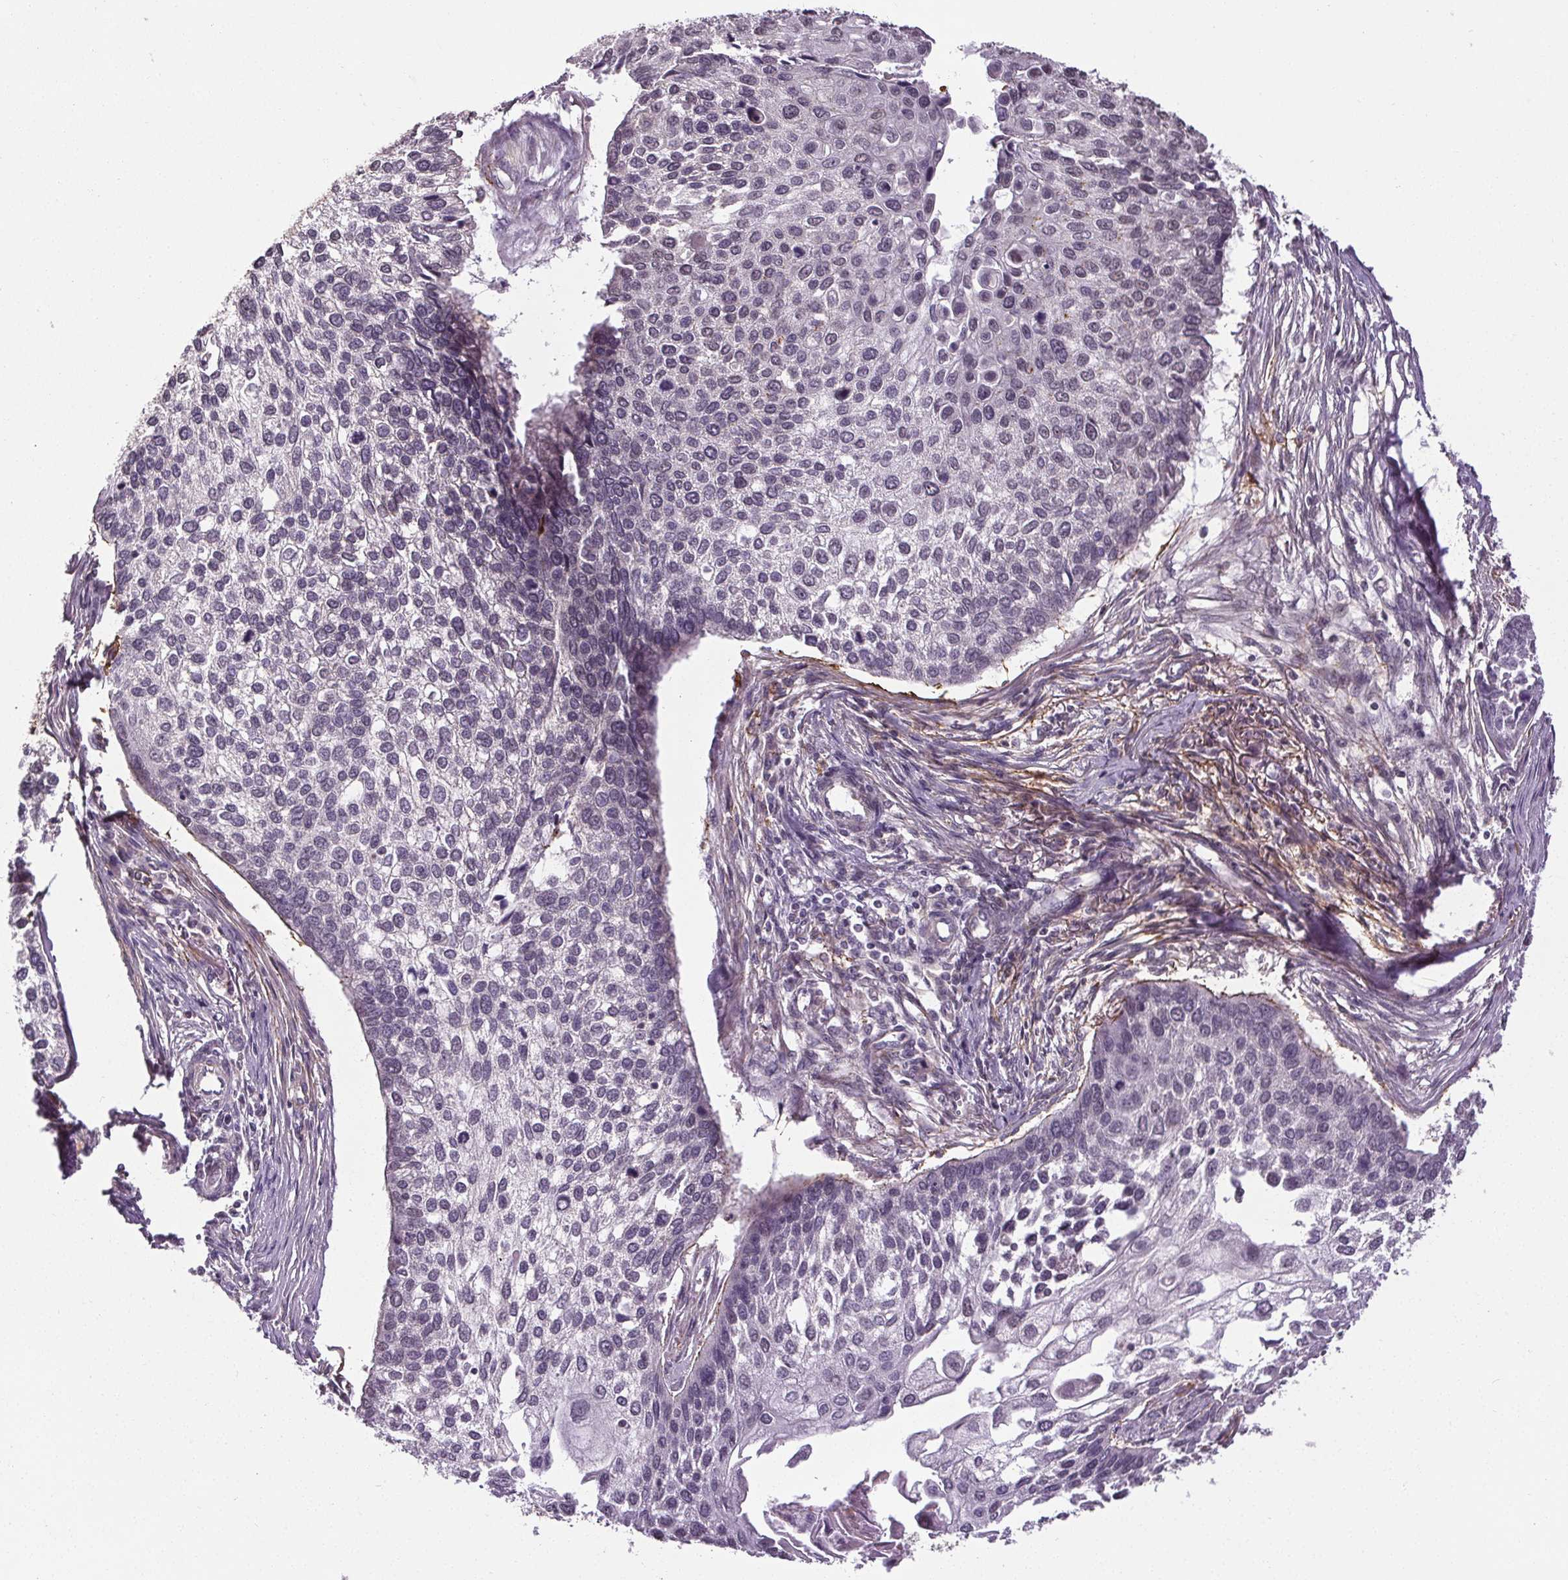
{"staining": {"intensity": "negative", "quantity": "none", "location": "none"}, "tissue": "lung cancer", "cell_type": "Tumor cells", "image_type": "cancer", "snomed": [{"axis": "morphology", "description": "Squamous cell carcinoma, NOS"}, {"axis": "morphology", "description": "Squamous cell carcinoma, metastatic, NOS"}, {"axis": "topography", "description": "Lung"}], "caption": "Tumor cells show no significant protein staining in lung cancer. (DAB (3,3'-diaminobenzidine) immunohistochemistry (IHC), high magnification).", "gene": "KIAA0232", "patient": {"sex": "male", "age": 63}}